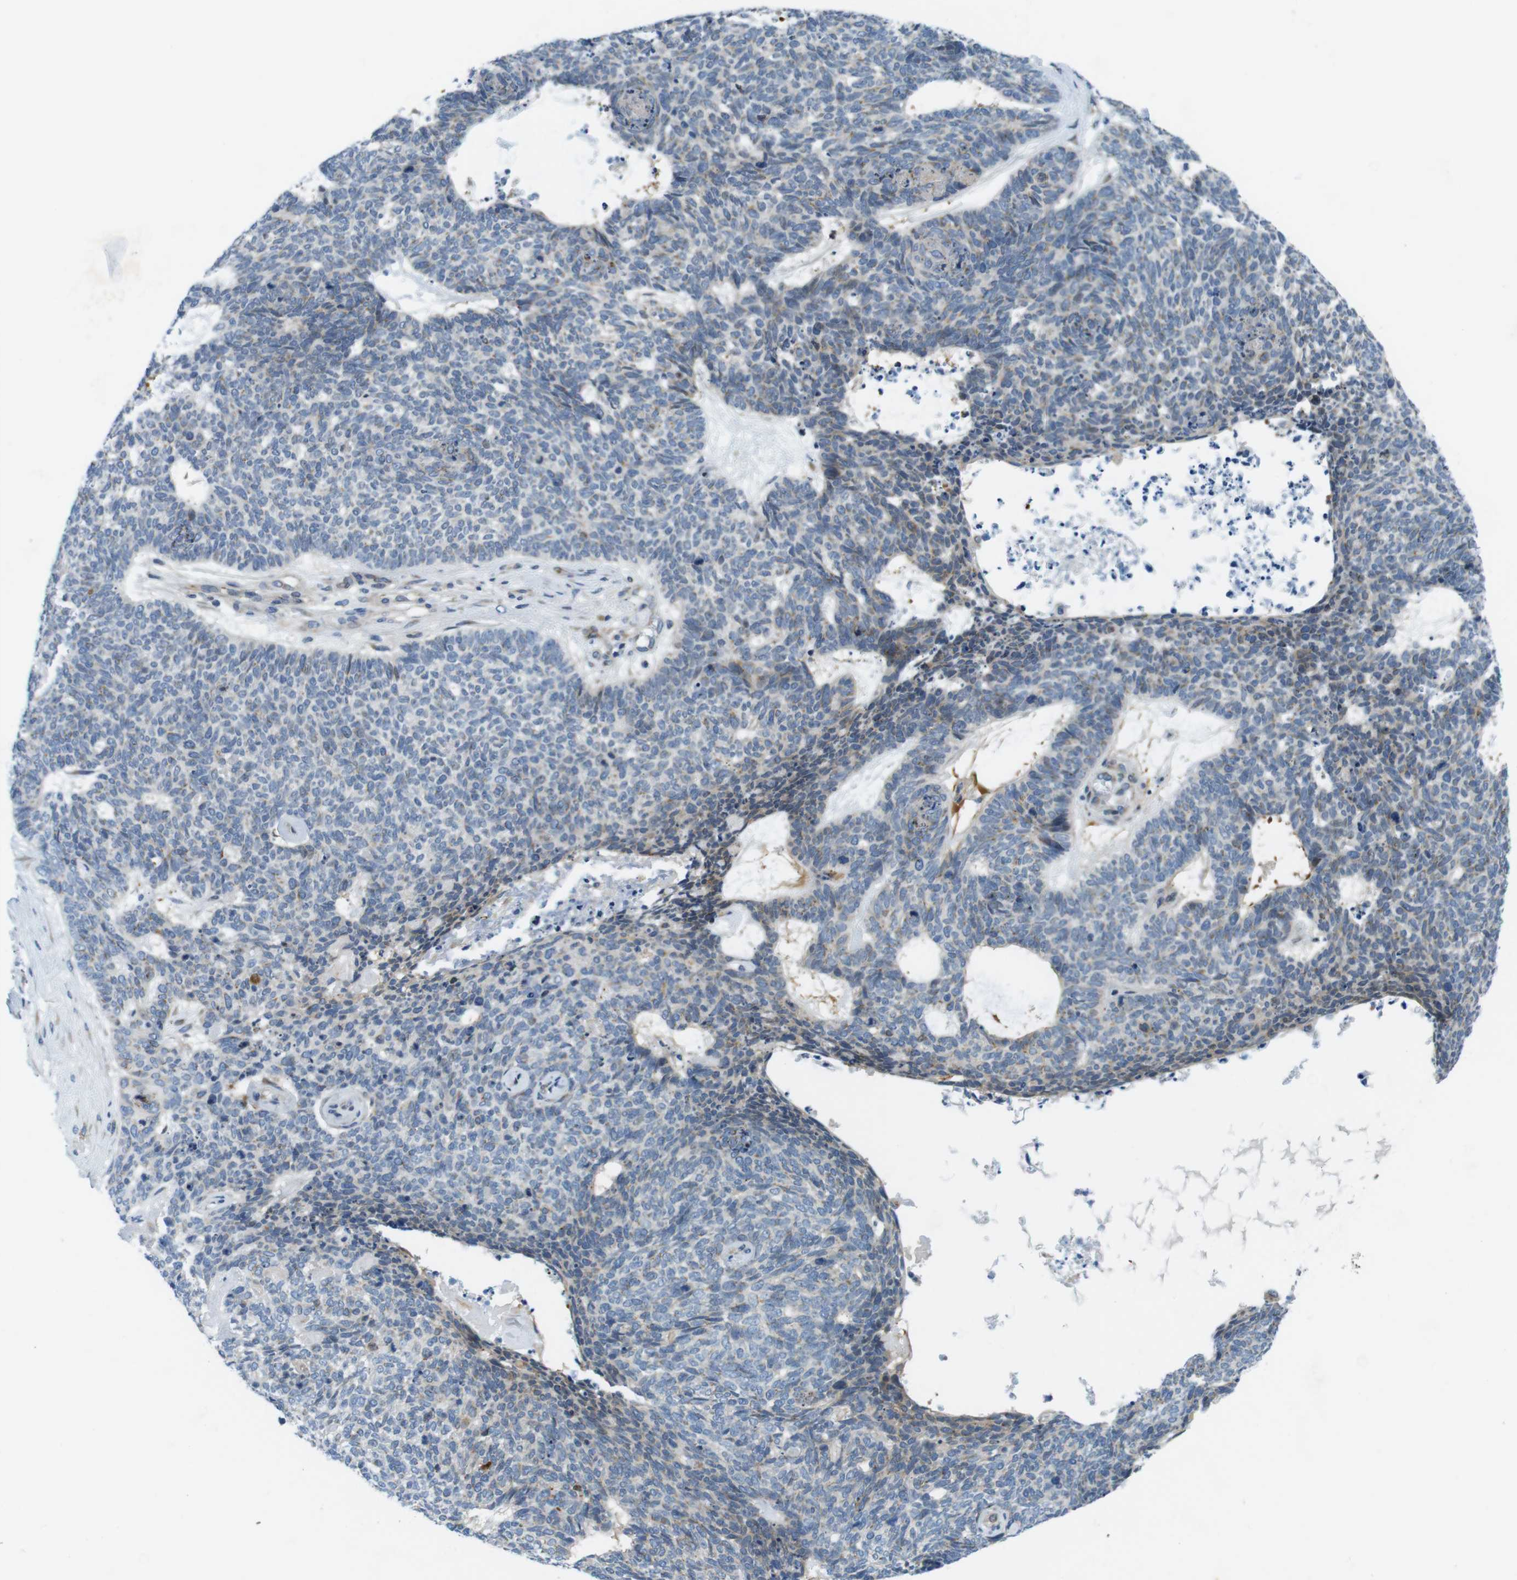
{"staining": {"intensity": "moderate", "quantity": "25%-75%", "location": "cytoplasmic/membranous"}, "tissue": "skin cancer", "cell_type": "Tumor cells", "image_type": "cancer", "snomed": [{"axis": "morphology", "description": "Basal cell carcinoma"}, {"axis": "topography", "description": "Skin"}], "caption": "A high-resolution image shows immunohistochemistry staining of skin cancer (basal cell carcinoma), which reveals moderate cytoplasmic/membranous expression in approximately 25%-75% of tumor cells.", "gene": "ZDHHC3", "patient": {"sex": "female", "age": 84}}